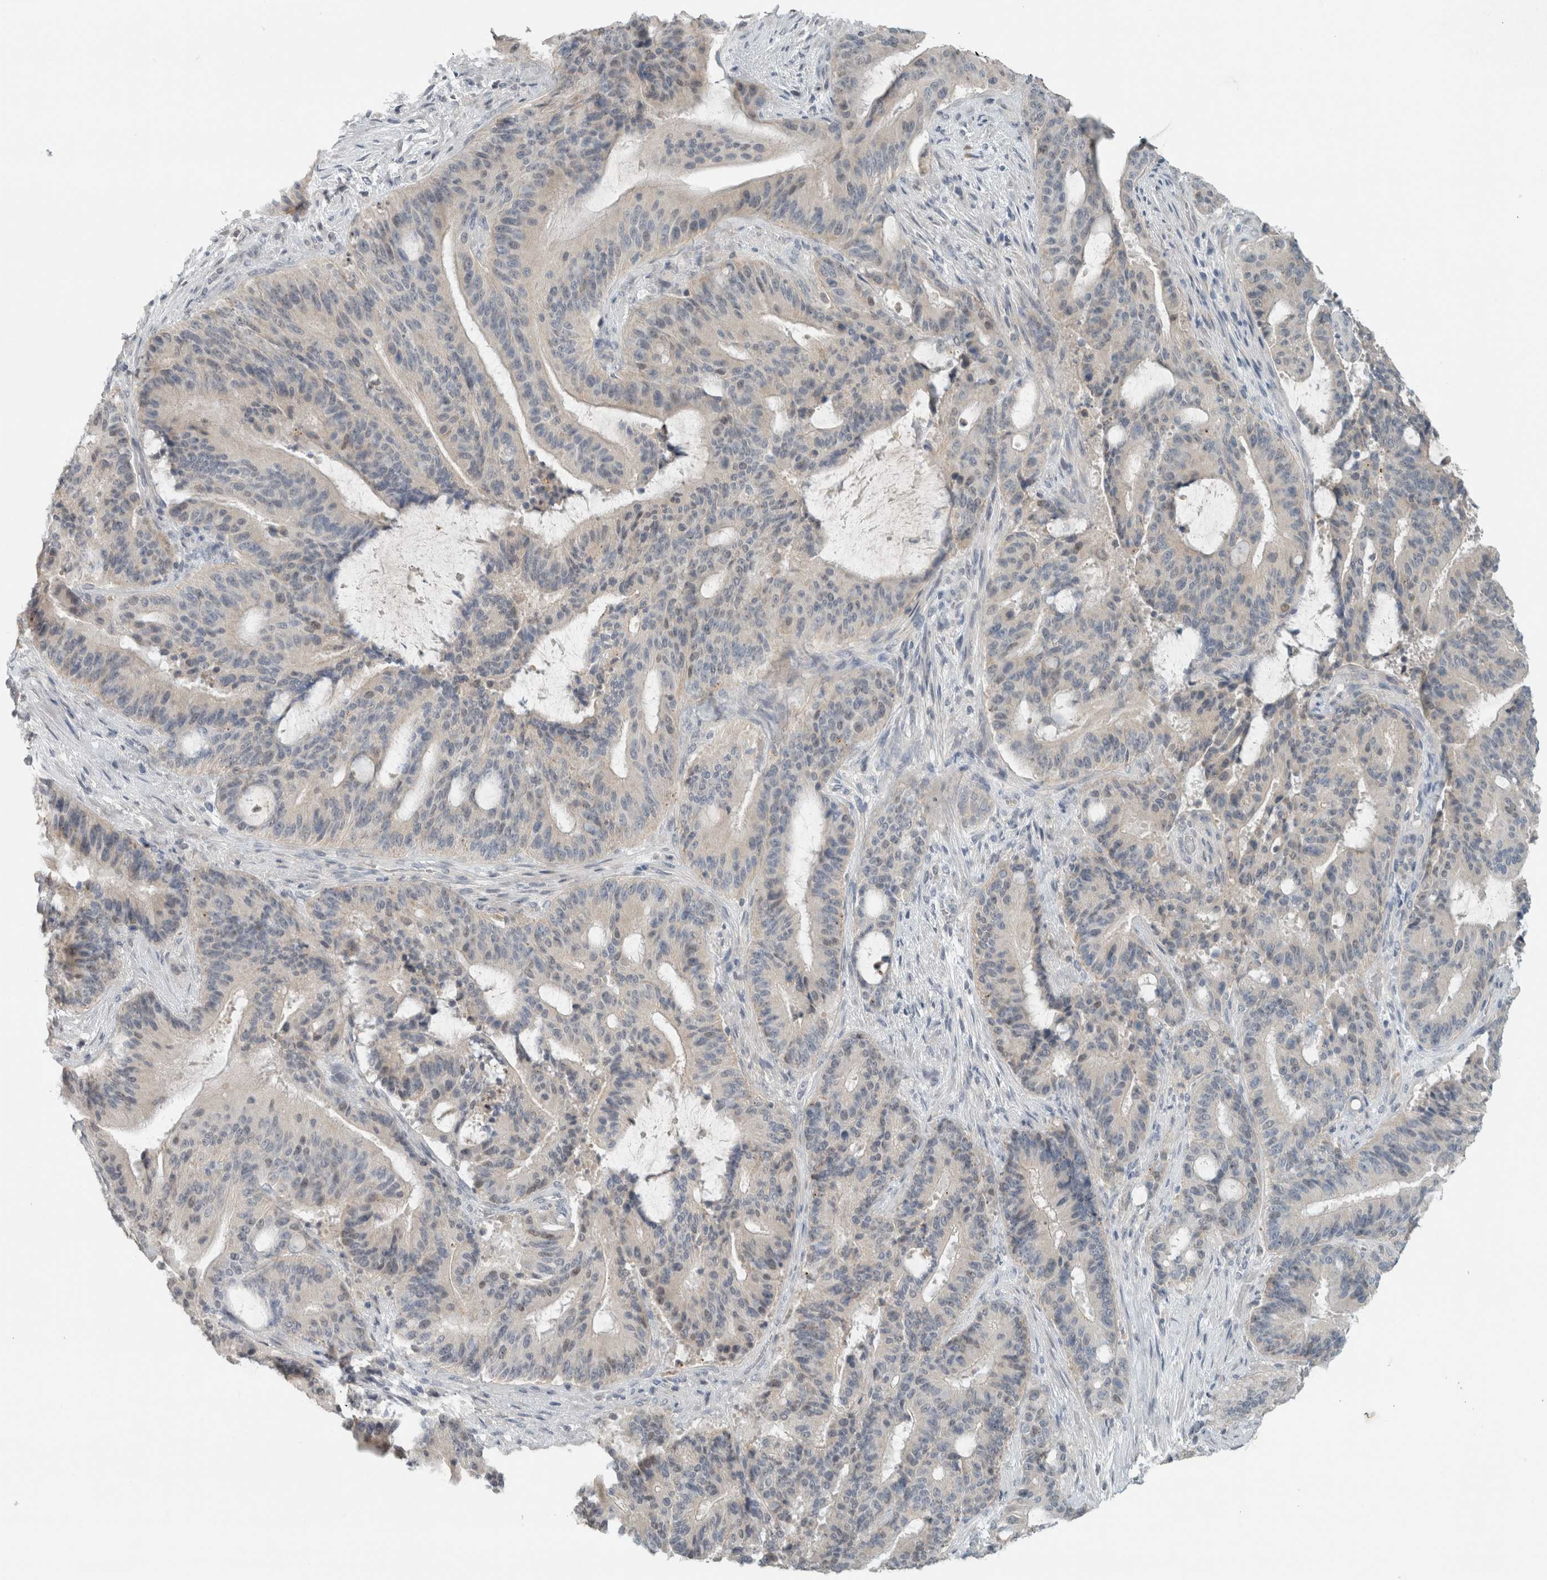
{"staining": {"intensity": "negative", "quantity": "none", "location": "none"}, "tissue": "liver cancer", "cell_type": "Tumor cells", "image_type": "cancer", "snomed": [{"axis": "morphology", "description": "Normal tissue, NOS"}, {"axis": "morphology", "description": "Cholangiocarcinoma"}, {"axis": "topography", "description": "Liver"}, {"axis": "topography", "description": "Peripheral nerve tissue"}], "caption": "A photomicrograph of human liver cholangiocarcinoma is negative for staining in tumor cells.", "gene": "TRIT1", "patient": {"sex": "female", "age": 73}}